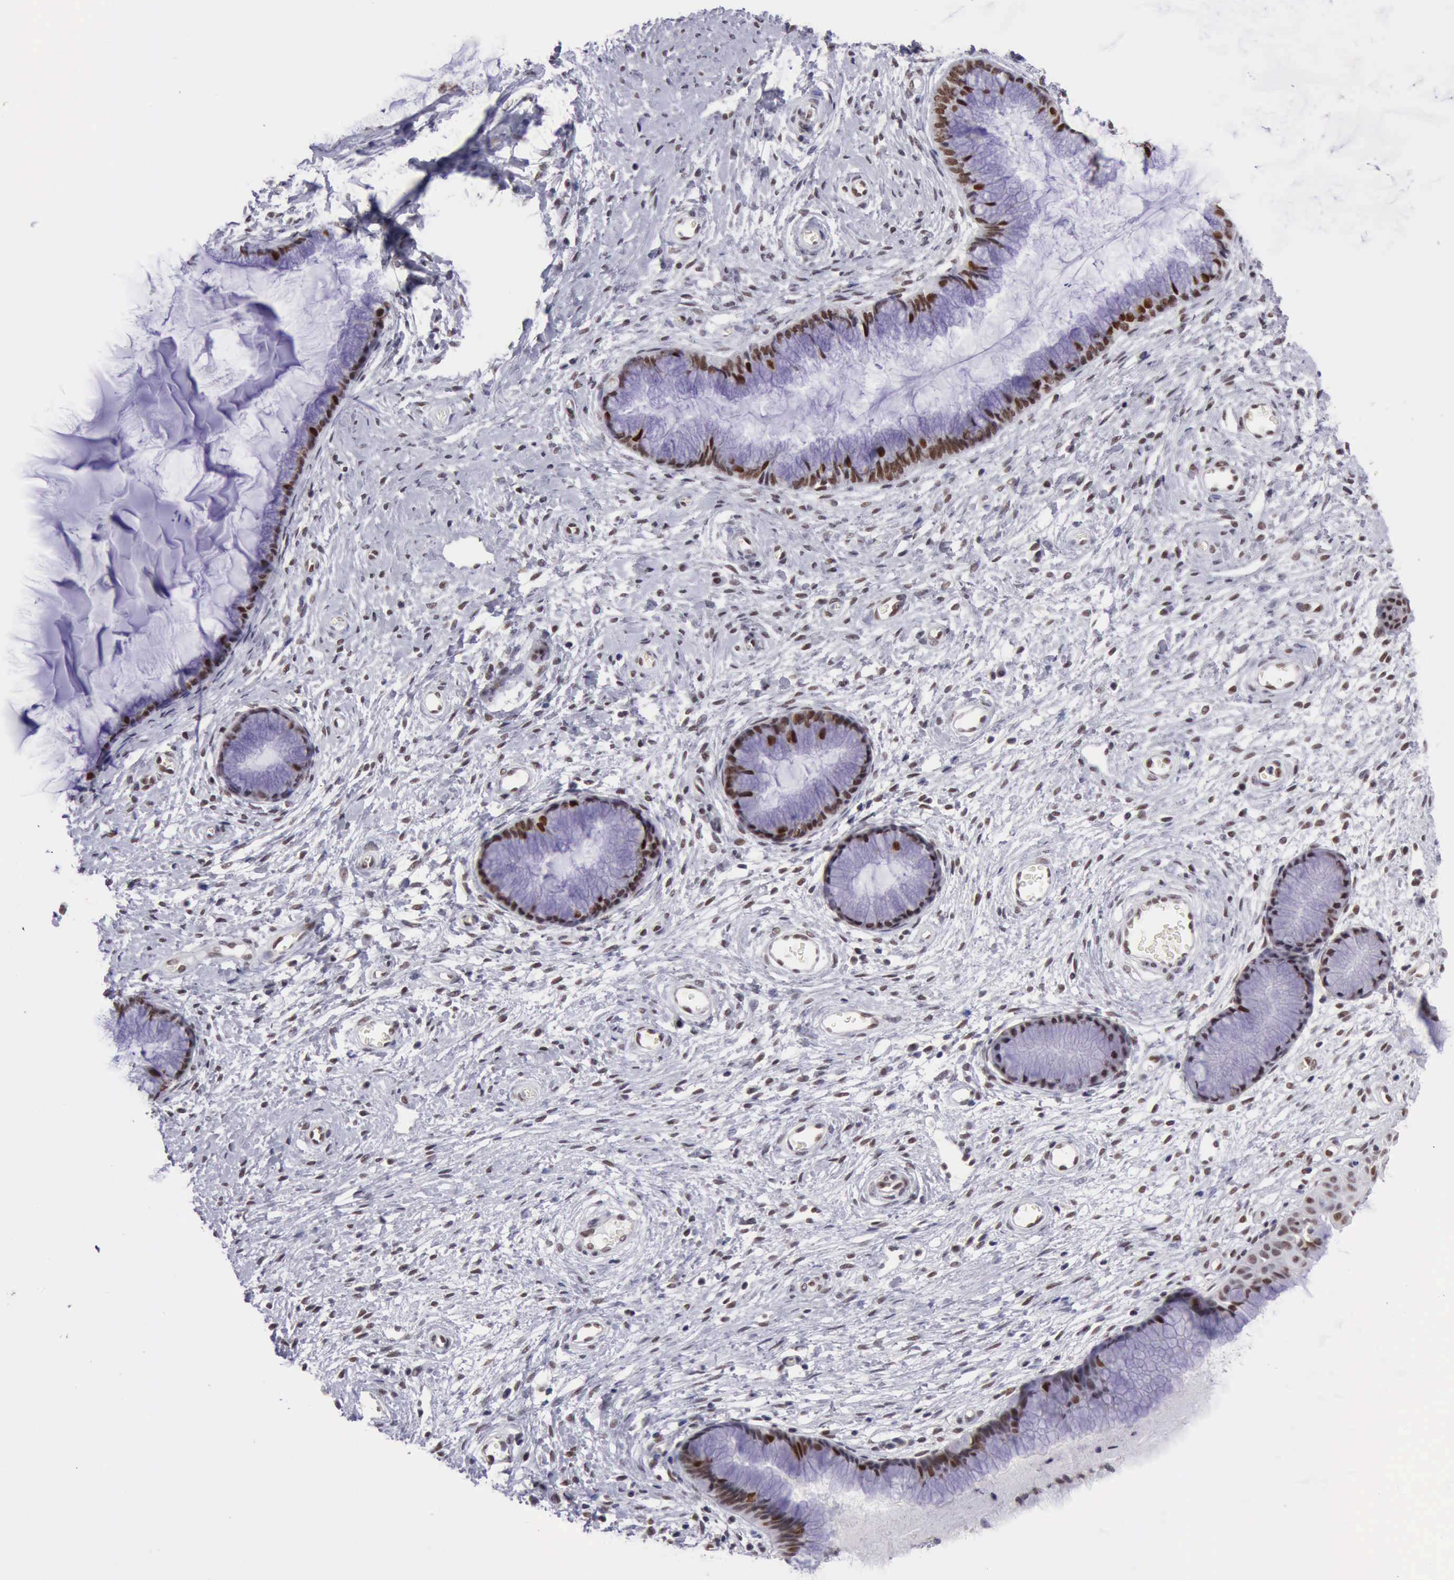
{"staining": {"intensity": "moderate", "quantity": "25%-75%", "location": "nuclear"}, "tissue": "cervix", "cell_type": "Glandular cells", "image_type": "normal", "snomed": [{"axis": "morphology", "description": "Normal tissue, NOS"}, {"axis": "topography", "description": "Cervix"}], "caption": "Moderate nuclear staining for a protein is identified in about 25%-75% of glandular cells of normal cervix using IHC.", "gene": "ERCC4", "patient": {"sex": "female", "age": 27}}